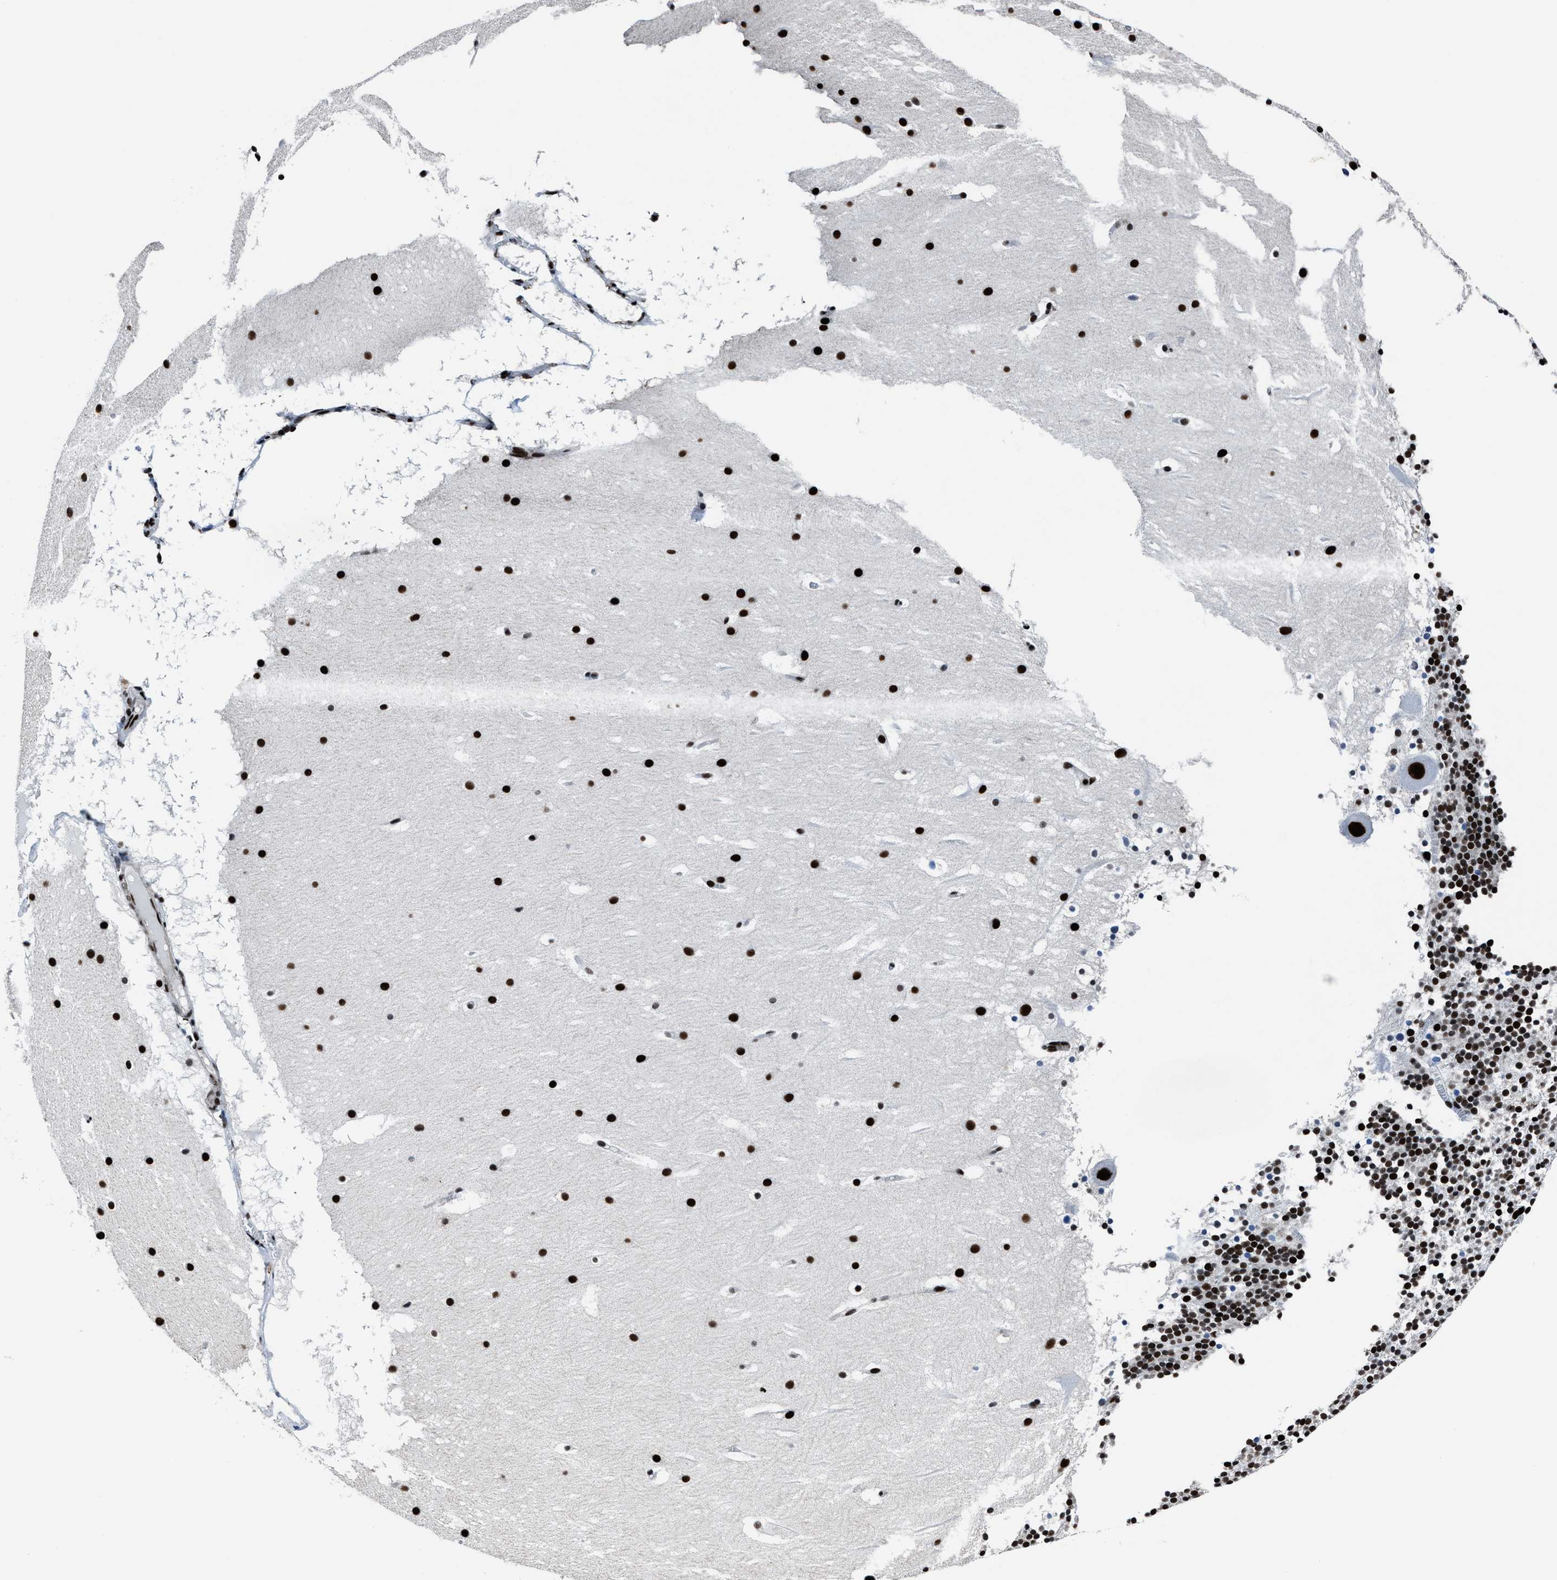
{"staining": {"intensity": "strong", "quantity": ">75%", "location": "nuclear"}, "tissue": "cerebellum", "cell_type": "Cells in granular layer", "image_type": "normal", "snomed": [{"axis": "morphology", "description": "Normal tissue, NOS"}, {"axis": "topography", "description": "Cerebellum"}], "caption": "An IHC photomicrograph of benign tissue is shown. Protein staining in brown highlights strong nuclear positivity in cerebellum within cells in granular layer.", "gene": "PPIE", "patient": {"sex": "male", "age": 45}}